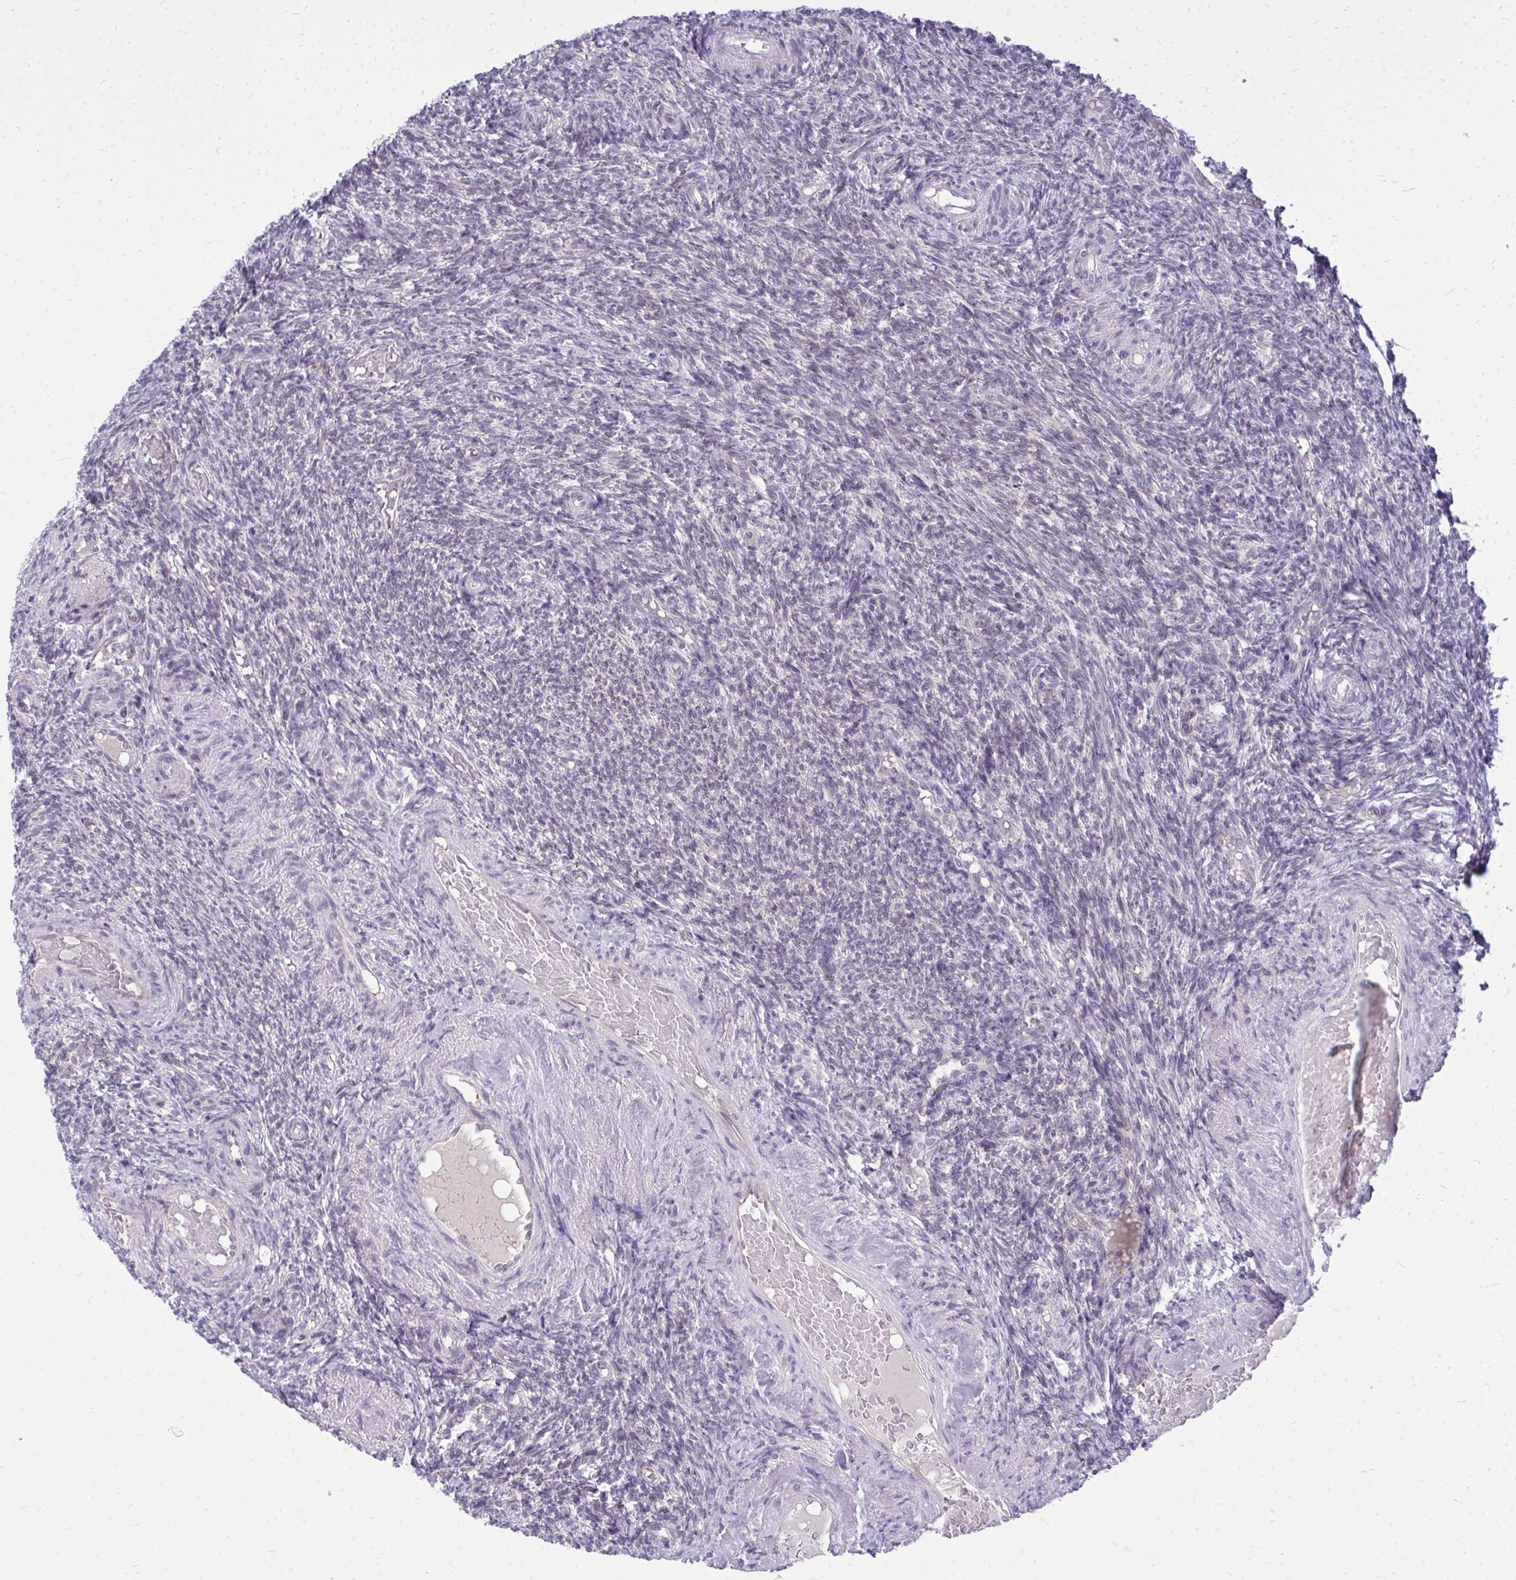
{"staining": {"intensity": "moderate", "quantity": ">75%", "location": "cytoplasmic/membranous"}, "tissue": "ovary", "cell_type": "Follicle cells", "image_type": "normal", "snomed": [{"axis": "morphology", "description": "Normal tissue, NOS"}, {"axis": "topography", "description": "Ovary"}], "caption": "An IHC micrograph of benign tissue is shown. Protein staining in brown labels moderate cytoplasmic/membranous positivity in ovary within follicle cells.", "gene": "ACSL5", "patient": {"sex": "female", "age": 39}}